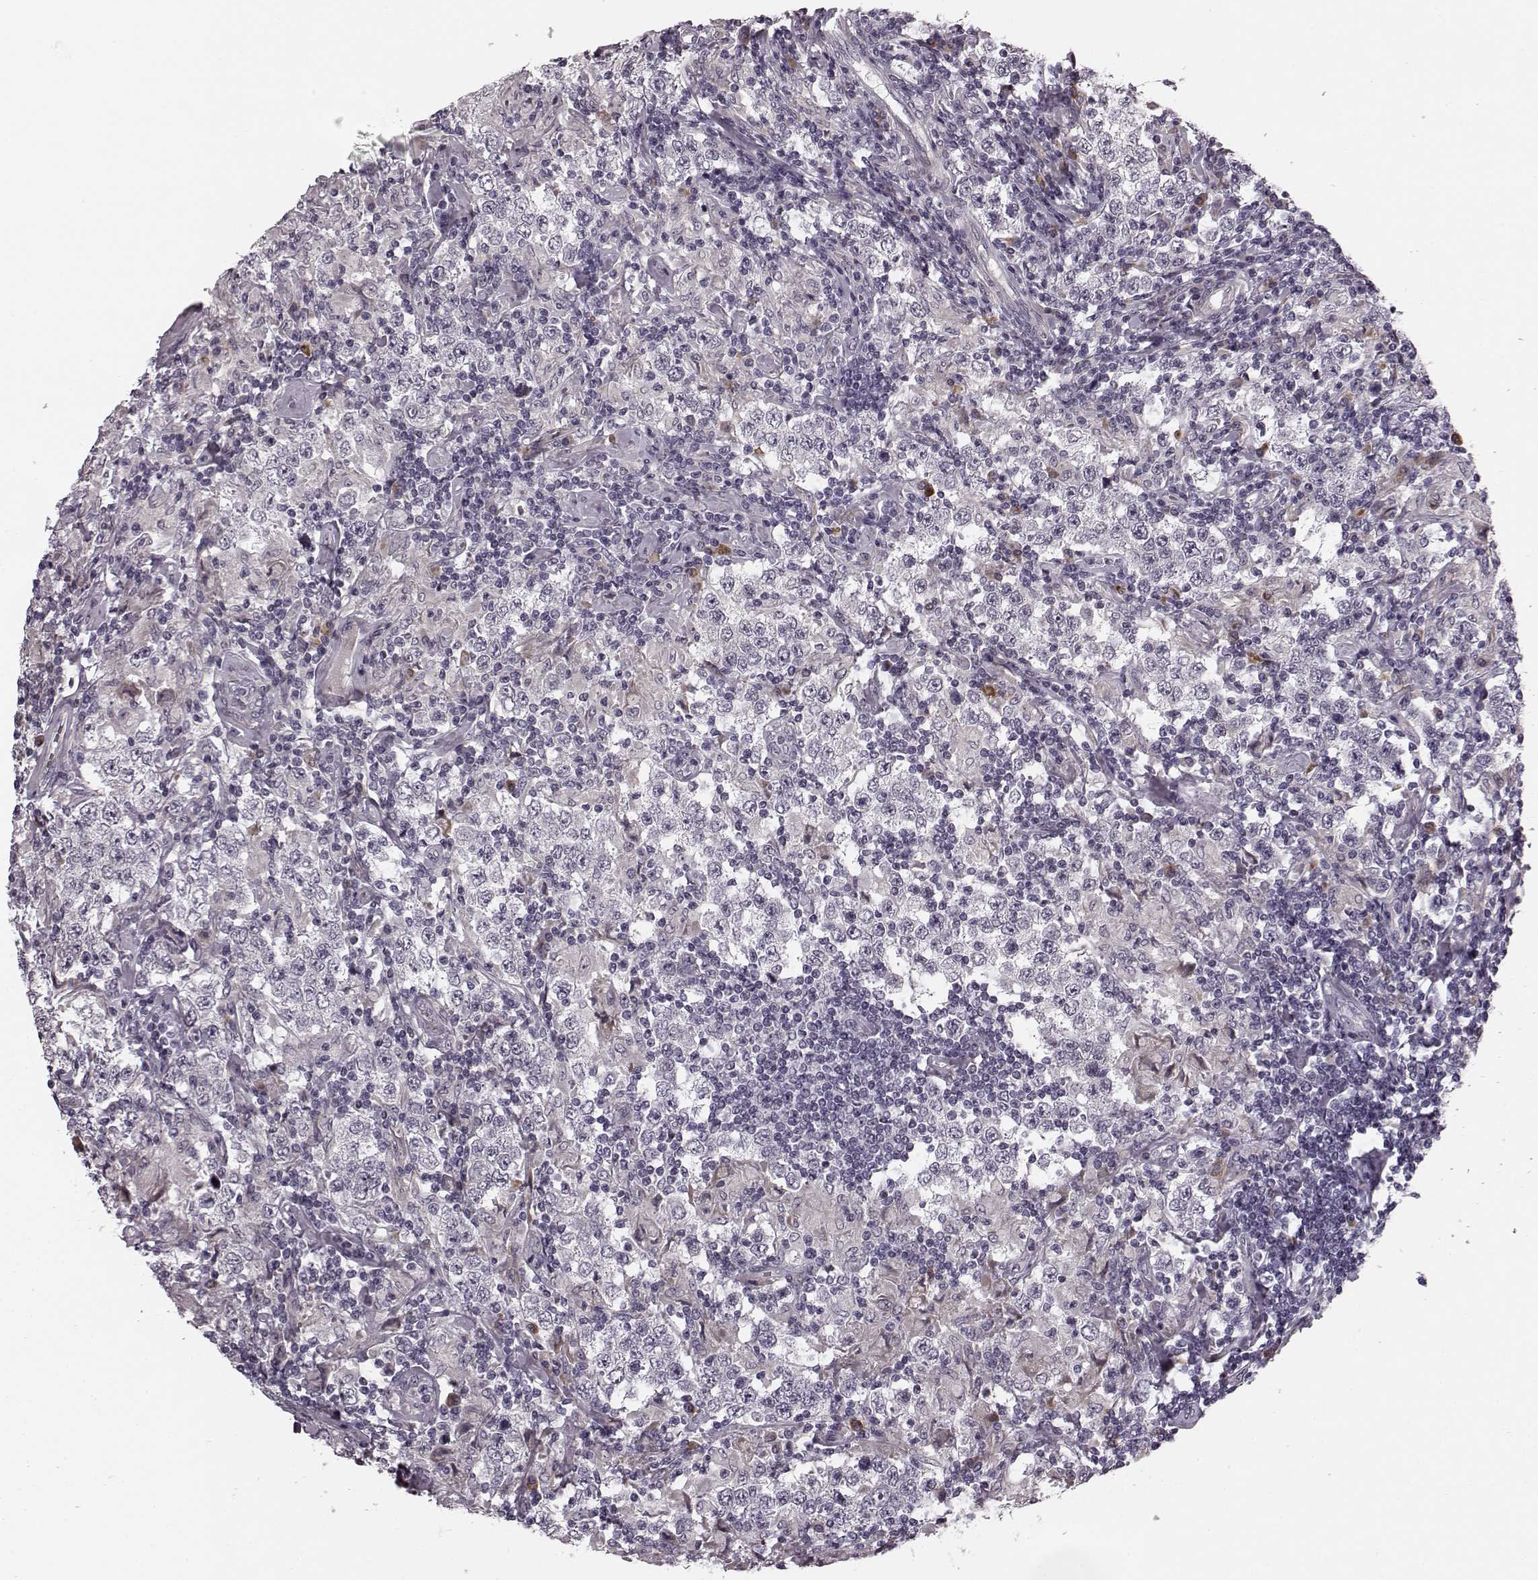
{"staining": {"intensity": "negative", "quantity": "none", "location": "none"}, "tissue": "testis cancer", "cell_type": "Tumor cells", "image_type": "cancer", "snomed": [{"axis": "morphology", "description": "Seminoma, NOS"}, {"axis": "morphology", "description": "Carcinoma, Embryonal, NOS"}, {"axis": "topography", "description": "Testis"}], "caption": "A high-resolution micrograph shows IHC staining of seminoma (testis), which shows no significant expression in tumor cells. (IHC, brightfield microscopy, high magnification).", "gene": "FAM234B", "patient": {"sex": "male", "age": 41}}